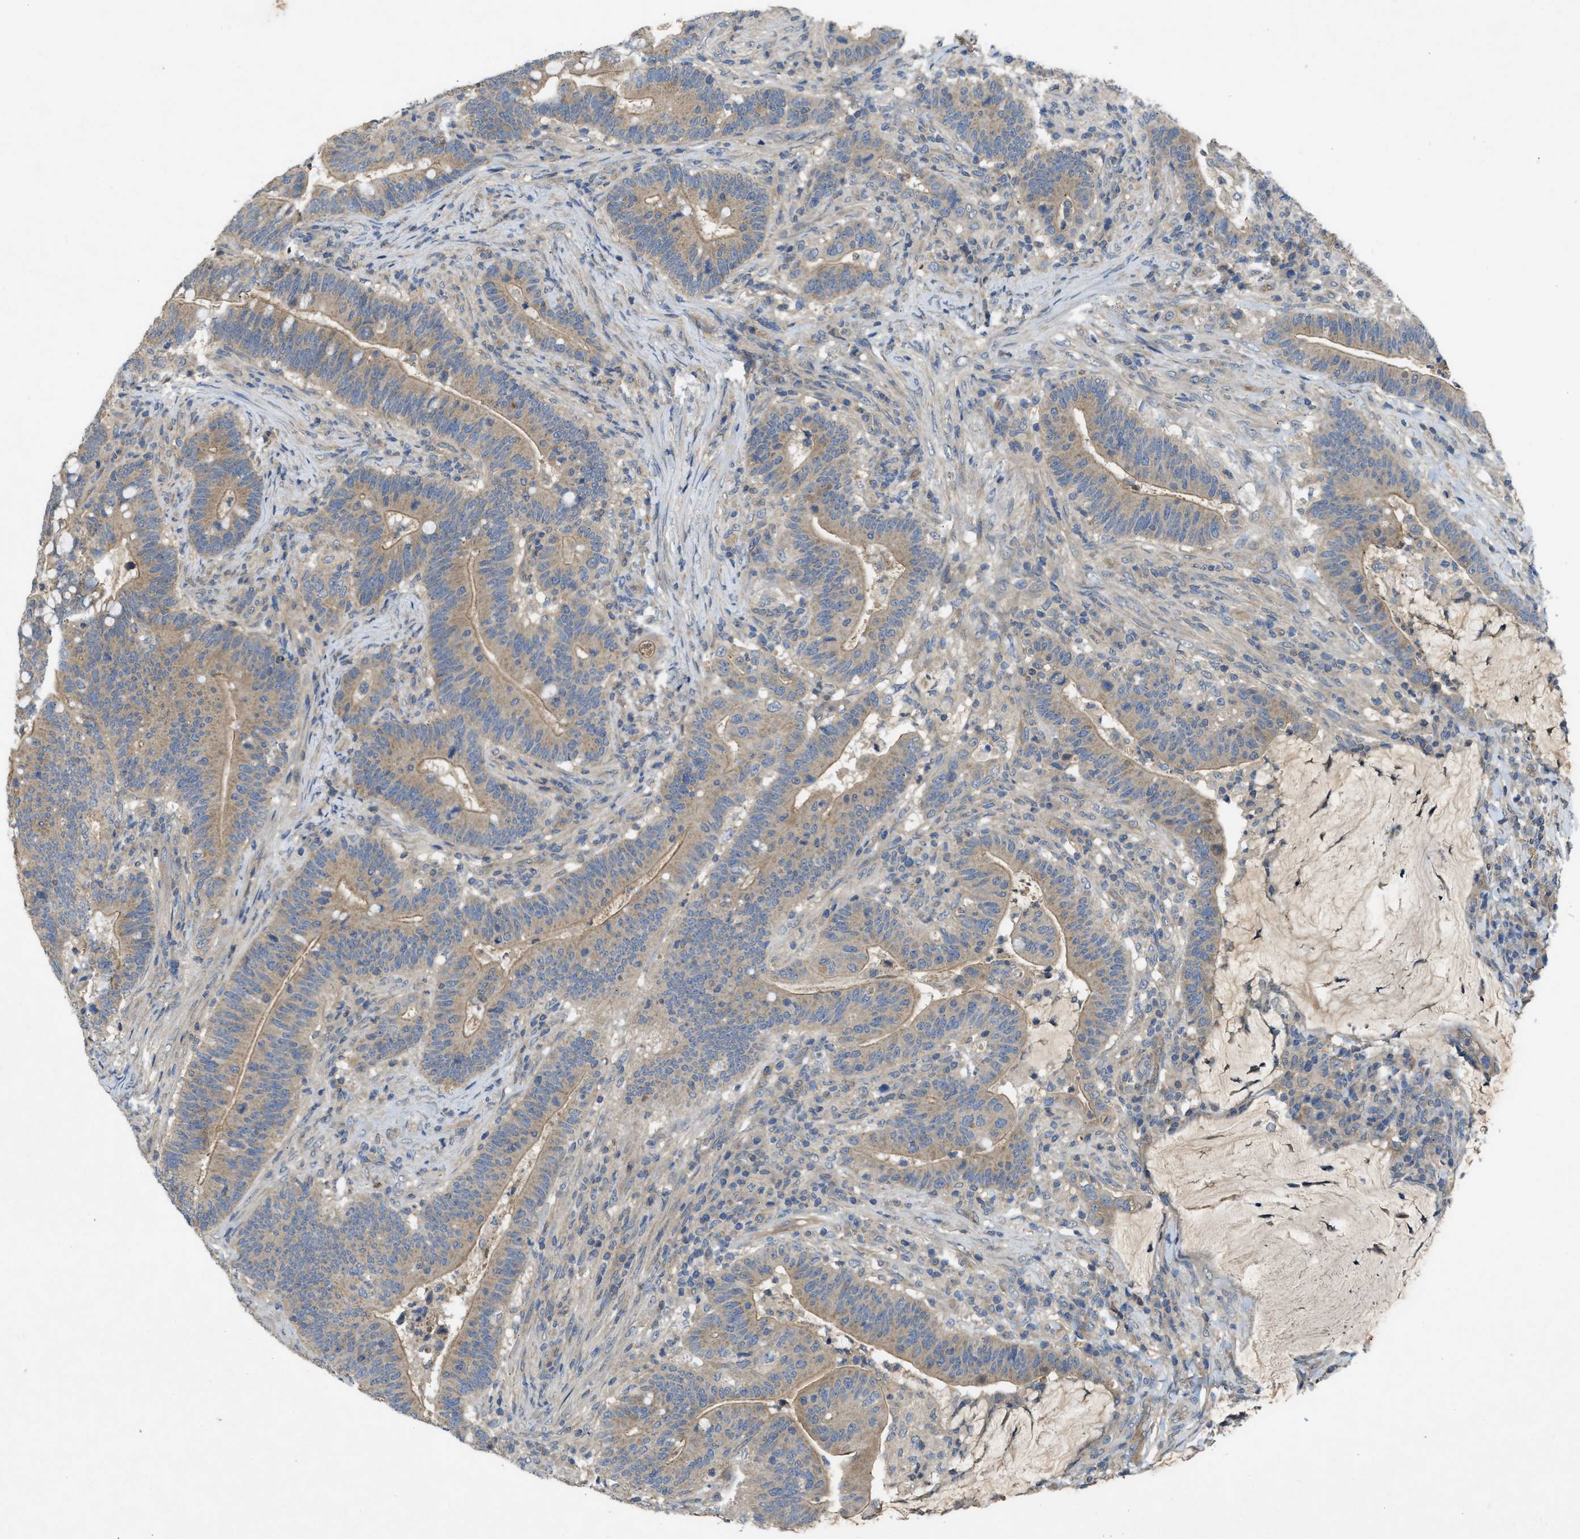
{"staining": {"intensity": "weak", "quantity": ">75%", "location": "cytoplasmic/membranous"}, "tissue": "colorectal cancer", "cell_type": "Tumor cells", "image_type": "cancer", "snomed": [{"axis": "morphology", "description": "Normal tissue, NOS"}, {"axis": "morphology", "description": "Adenocarcinoma, NOS"}, {"axis": "topography", "description": "Colon"}], "caption": "An IHC image of tumor tissue is shown. Protein staining in brown highlights weak cytoplasmic/membranous positivity in colorectal adenocarcinoma within tumor cells.", "gene": "PPP3CA", "patient": {"sex": "female", "age": 66}}